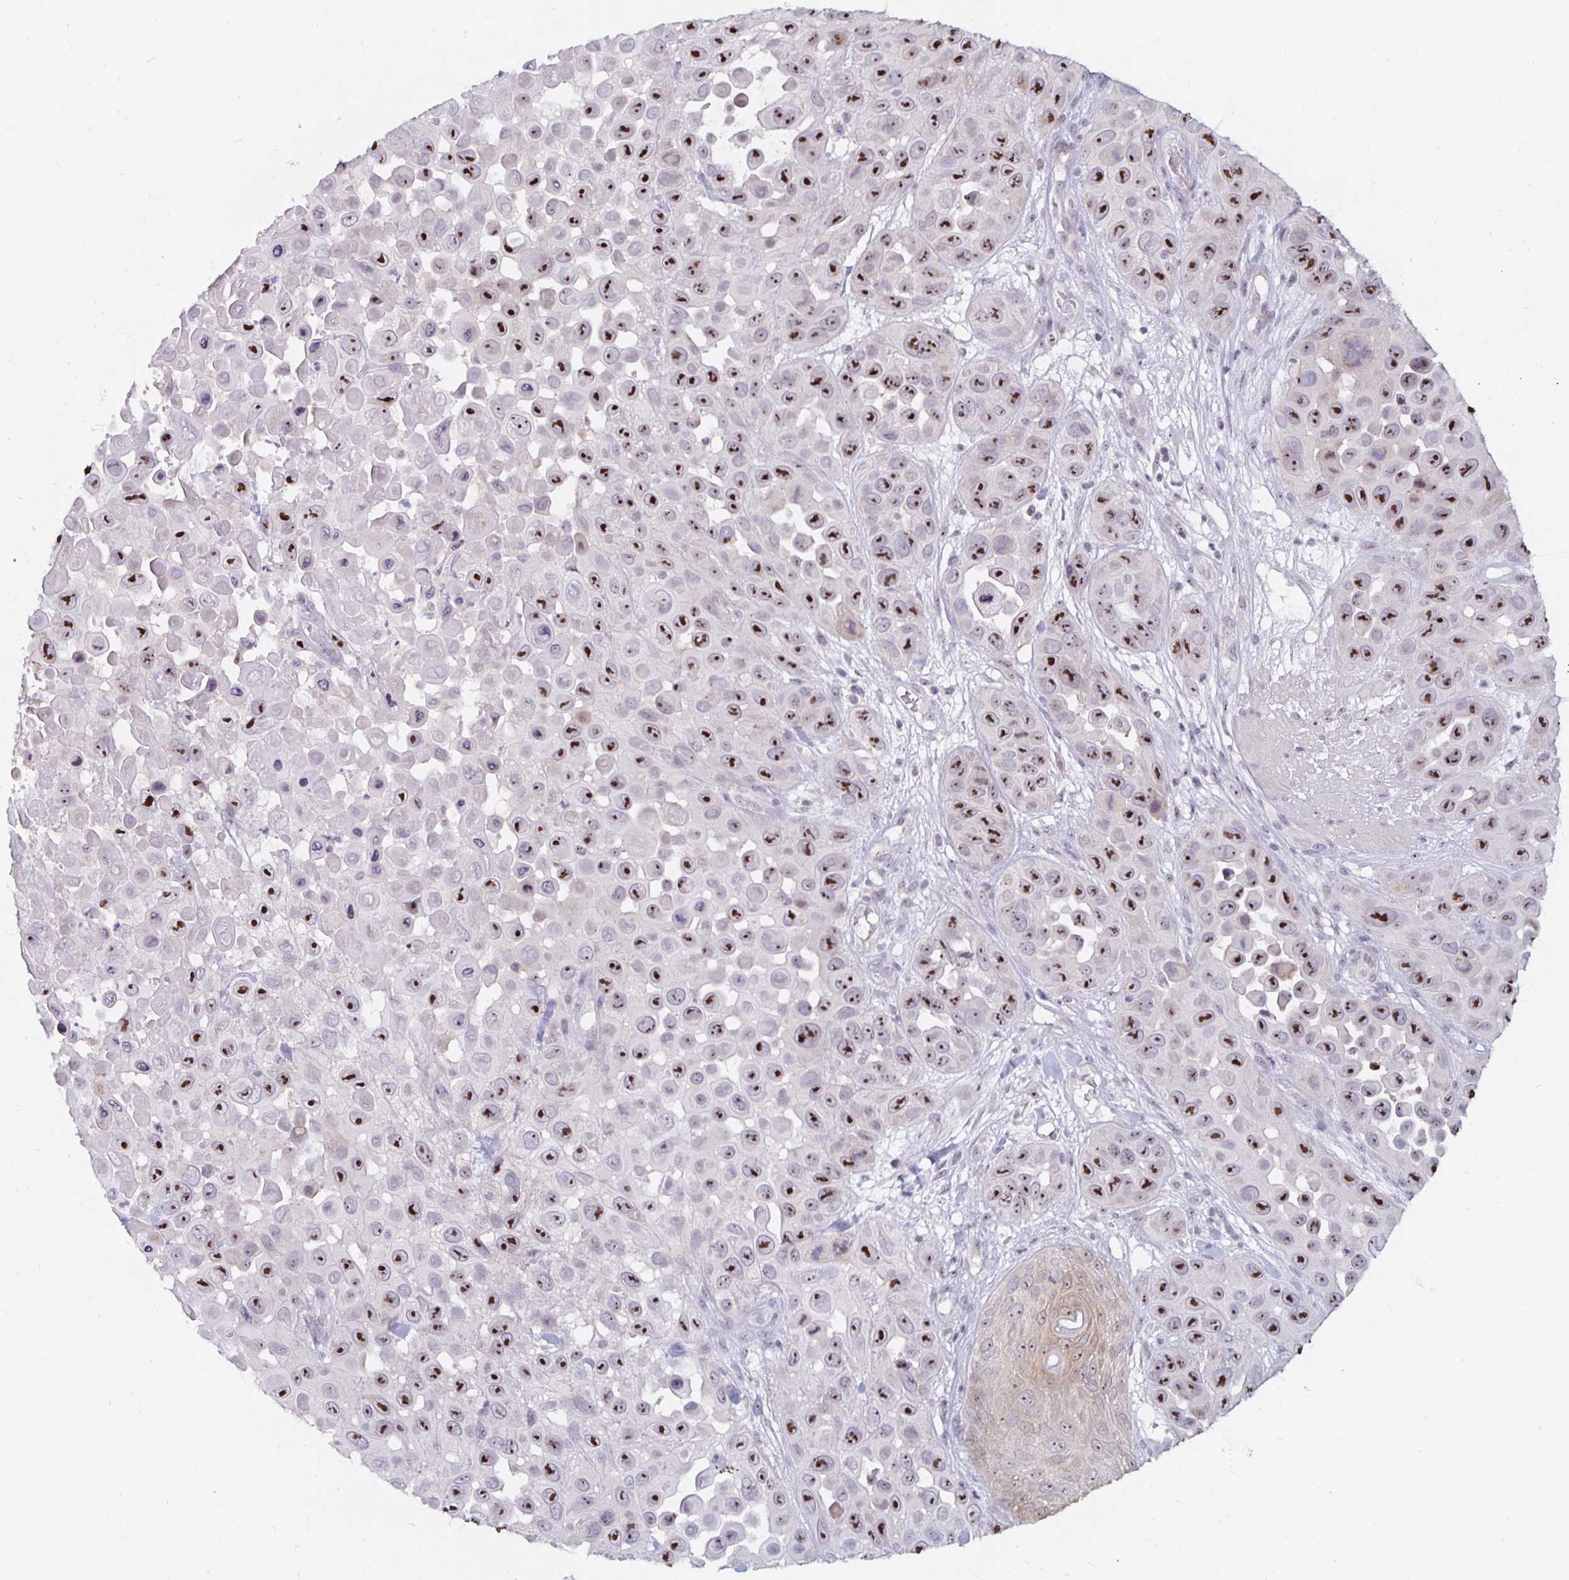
{"staining": {"intensity": "strong", "quantity": ">75%", "location": "nuclear"}, "tissue": "skin cancer", "cell_type": "Tumor cells", "image_type": "cancer", "snomed": [{"axis": "morphology", "description": "Squamous cell carcinoma, NOS"}, {"axis": "topography", "description": "Skin"}], "caption": "Squamous cell carcinoma (skin) was stained to show a protein in brown. There is high levels of strong nuclear expression in approximately >75% of tumor cells.", "gene": "NUP85", "patient": {"sex": "male", "age": 81}}